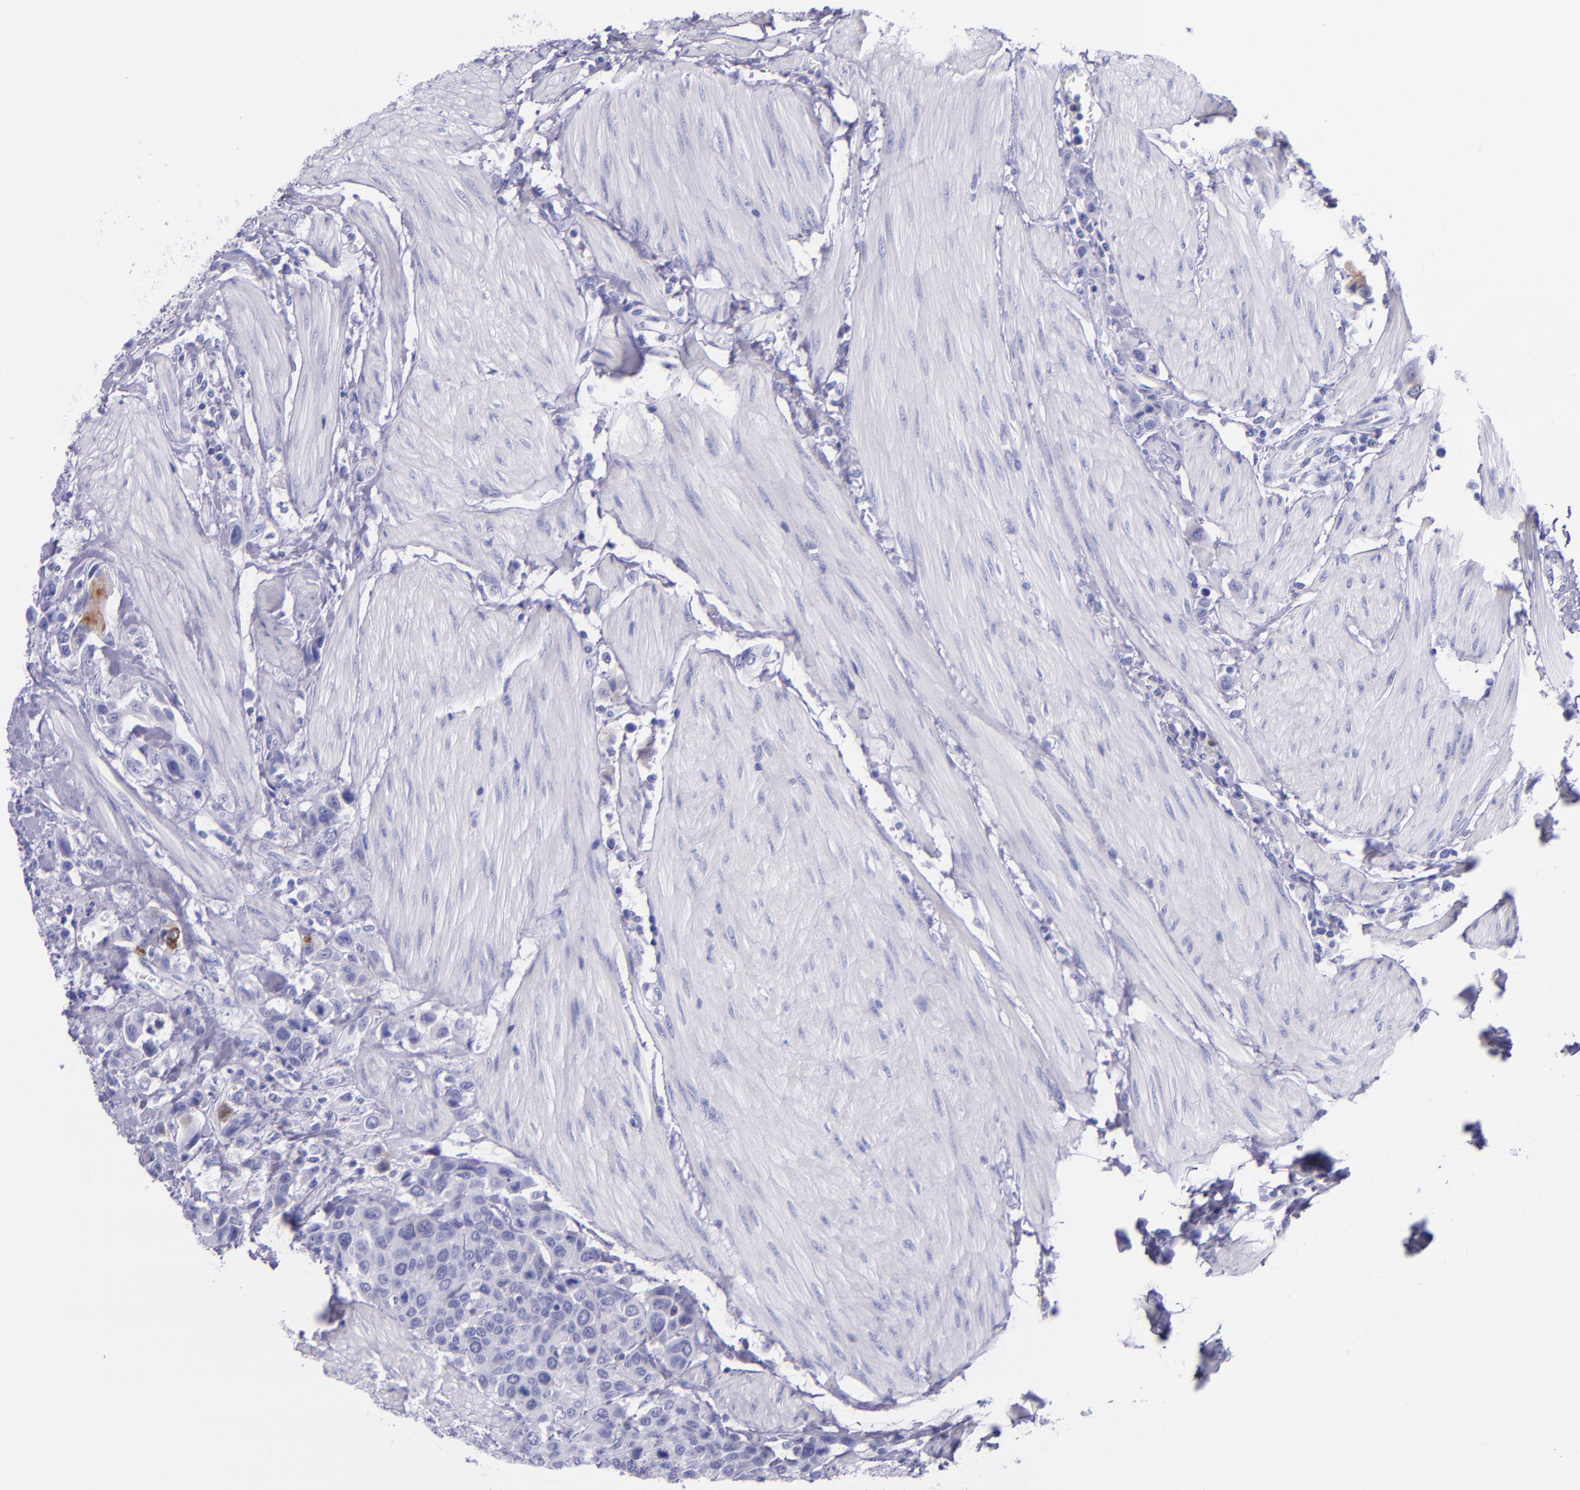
{"staining": {"intensity": "moderate", "quantity": "<25%", "location": "cytoplasmic/membranous"}, "tissue": "urothelial cancer", "cell_type": "Tumor cells", "image_type": "cancer", "snomed": [{"axis": "morphology", "description": "Urothelial carcinoma, High grade"}, {"axis": "topography", "description": "Urinary bladder"}], "caption": "Urothelial cancer stained with a protein marker demonstrates moderate staining in tumor cells.", "gene": "SLPI", "patient": {"sex": "male", "age": 50}}